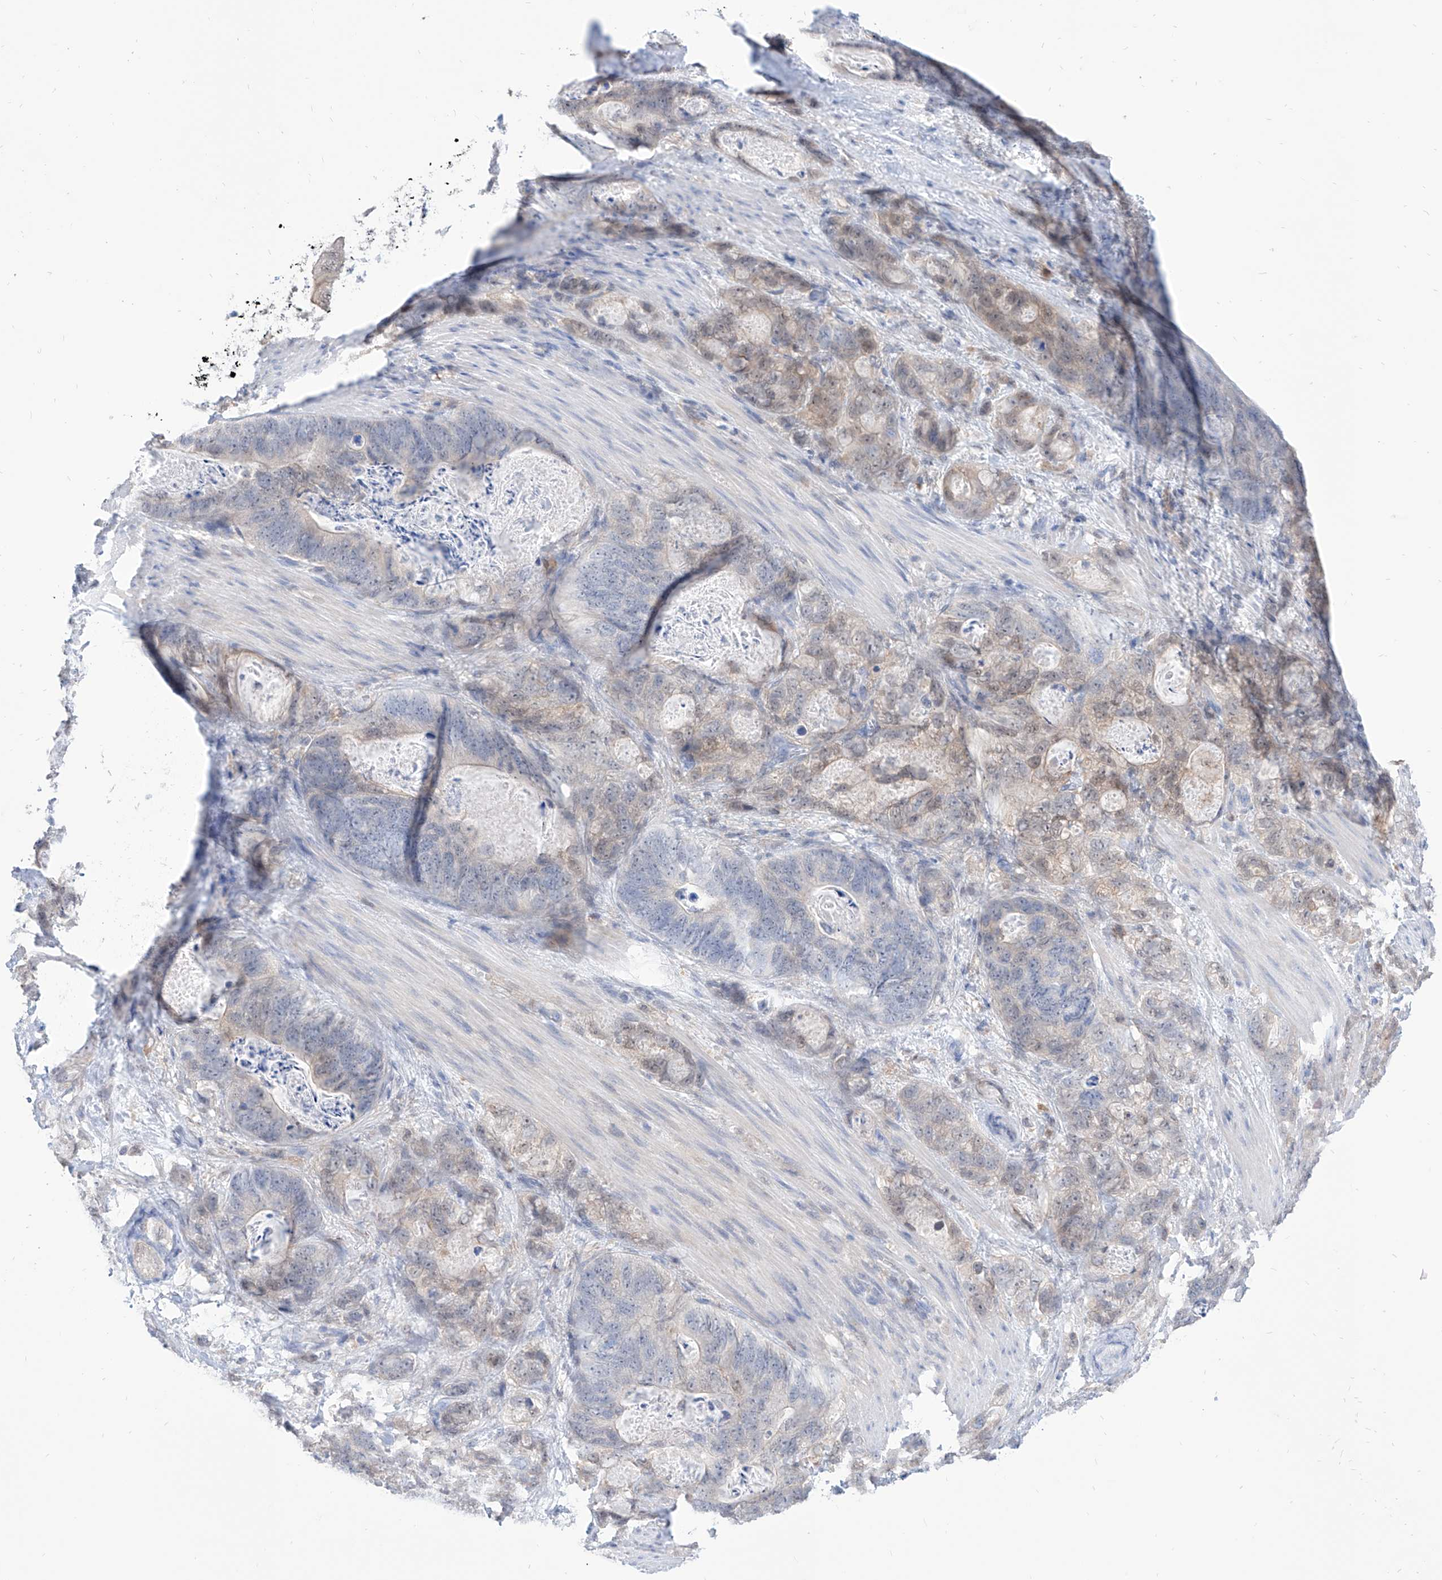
{"staining": {"intensity": "weak", "quantity": "<25%", "location": "cytoplasmic/membranous"}, "tissue": "stomach cancer", "cell_type": "Tumor cells", "image_type": "cancer", "snomed": [{"axis": "morphology", "description": "Normal tissue, NOS"}, {"axis": "morphology", "description": "Adenocarcinoma, NOS"}, {"axis": "topography", "description": "Stomach"}], "caption": "An image of human stomach cancer is negative for staining in tumor cells.", "gene": "PDXK", "patient": {"sex": "female", "age": 89}}